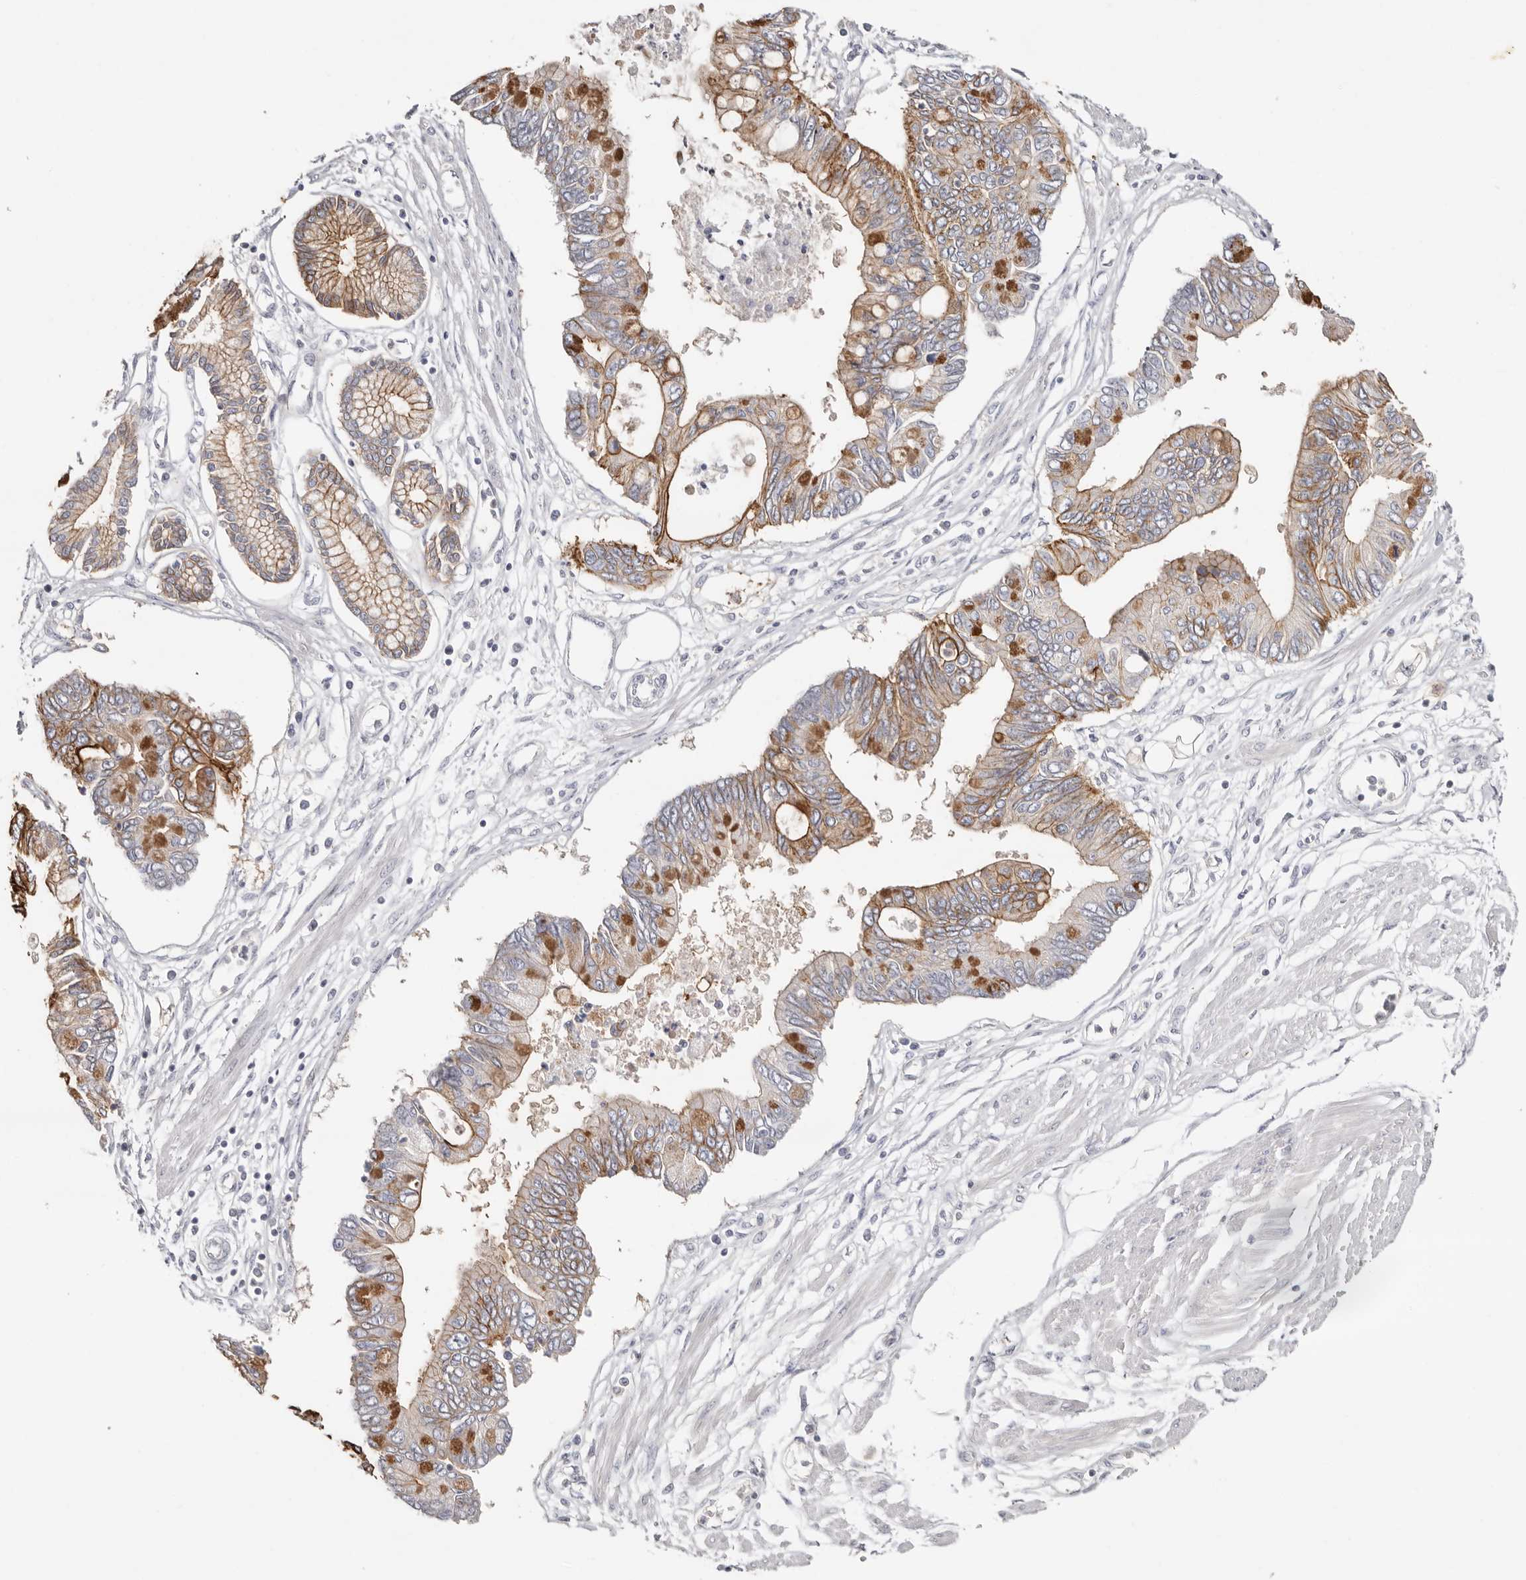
{"staining": {"intensity": "moderate", "quantity": "25%-75%", "location": "cytoplasmic/membranous"}, "tissue": "pancreatic cancer", "cell_type": "Tumor cells", "image_type": "cancer", "snomed": [{"axis": "morphology", "description": "Adenocarcinoma, NOS"}, {"axis": "topography", "description": "Pancreas"}], "caption": "Moderate cytoplasmic/membranous positivity for a protein is present in about 25%-75% of tumor cells of pancreatic cancer (adenocarcinoma) using IHC.", "gene": "S100A14", "patient": {"sex": "female", "age": 77}}